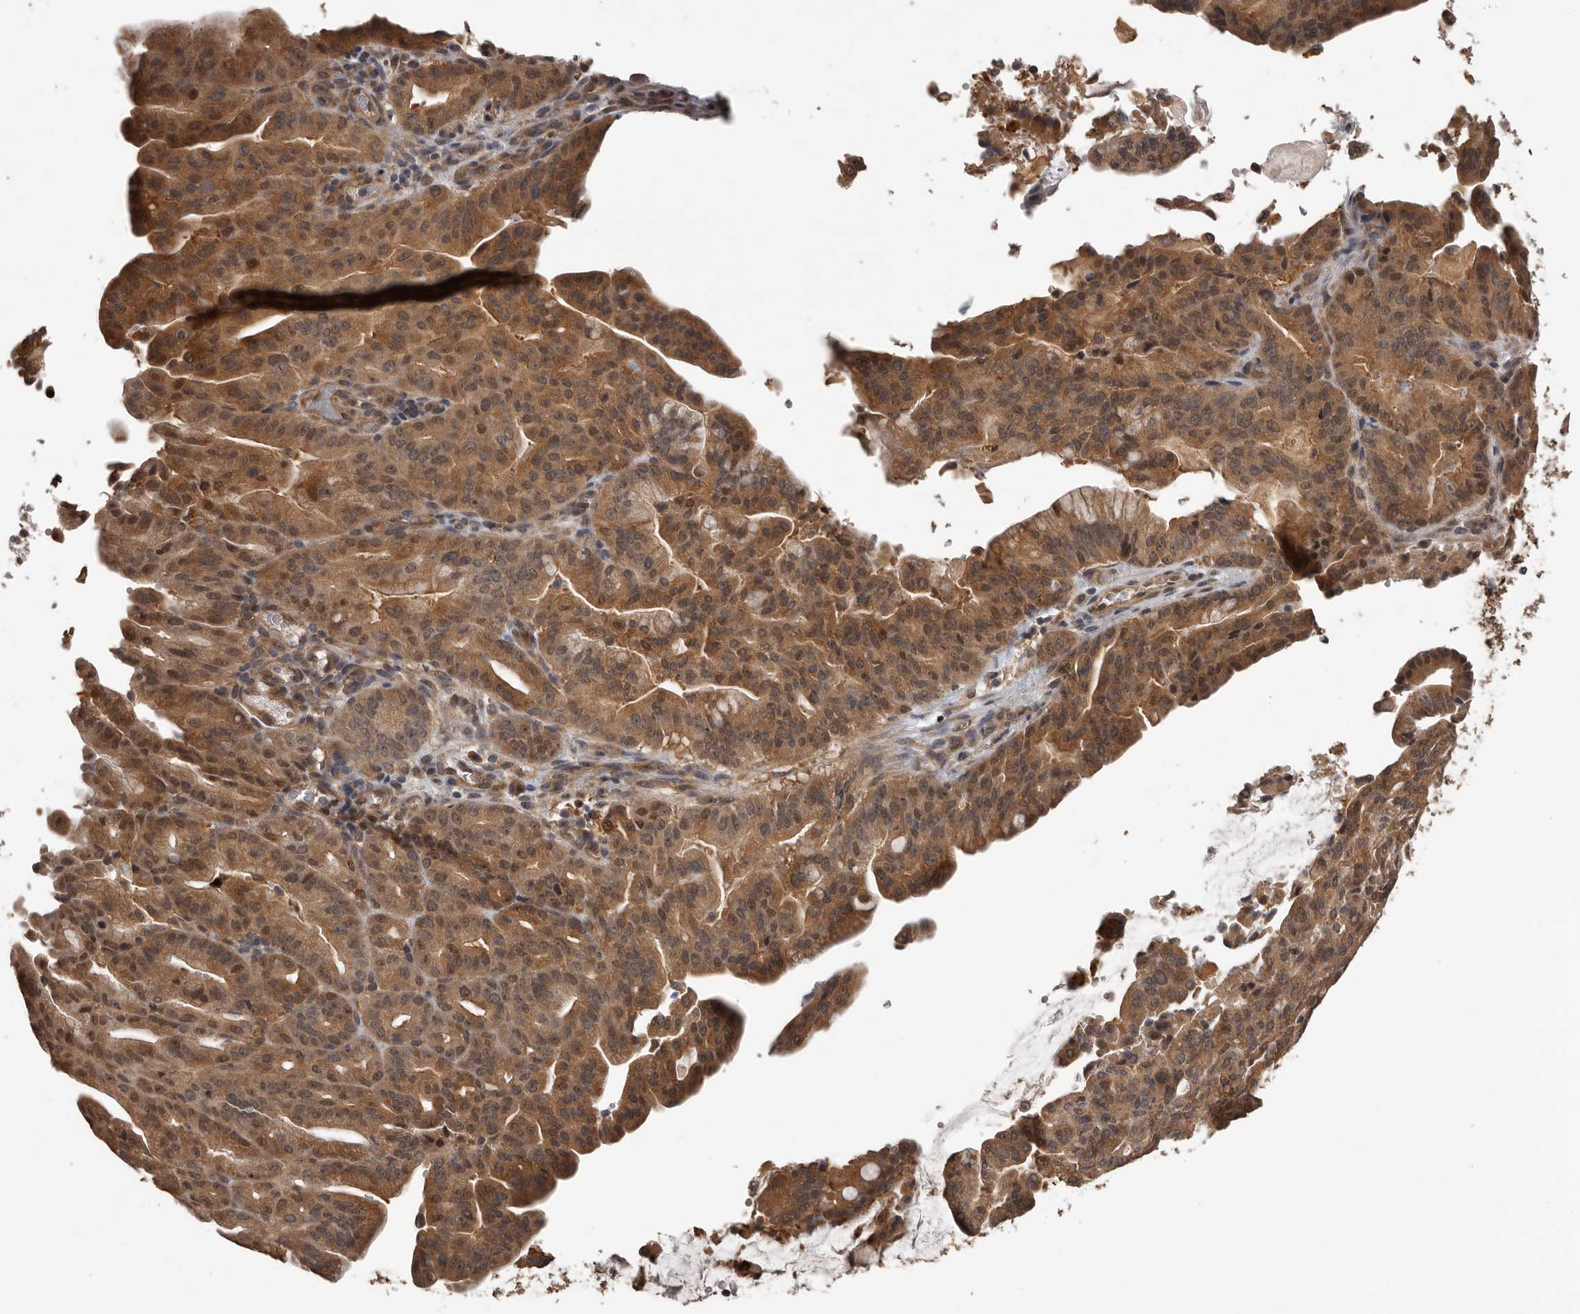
{"staining": {"intensity": "moderate", "quantity": ">75%", "location": "cytoplasmic/membranous,nuclear"}, "tissue": "pancreatic cancer", "cell_type": "Tumor cells", "image_type": "cancer", "snomed": [{"axis": "morphology", "description": "Adenocarcinoma, NOS"}, {"axis": "topography", "description": "Pancreas"}], "caption": "DAB immunohistochemical staining of pancreatic cancer (adenocarcinoma) reveals moderate cytoplasmic/membranous and nuclear protein positivity in approximately >75% of tumor cells.", "gene": "VPS37A", "patient": {"sex": "male", "age": 63}}